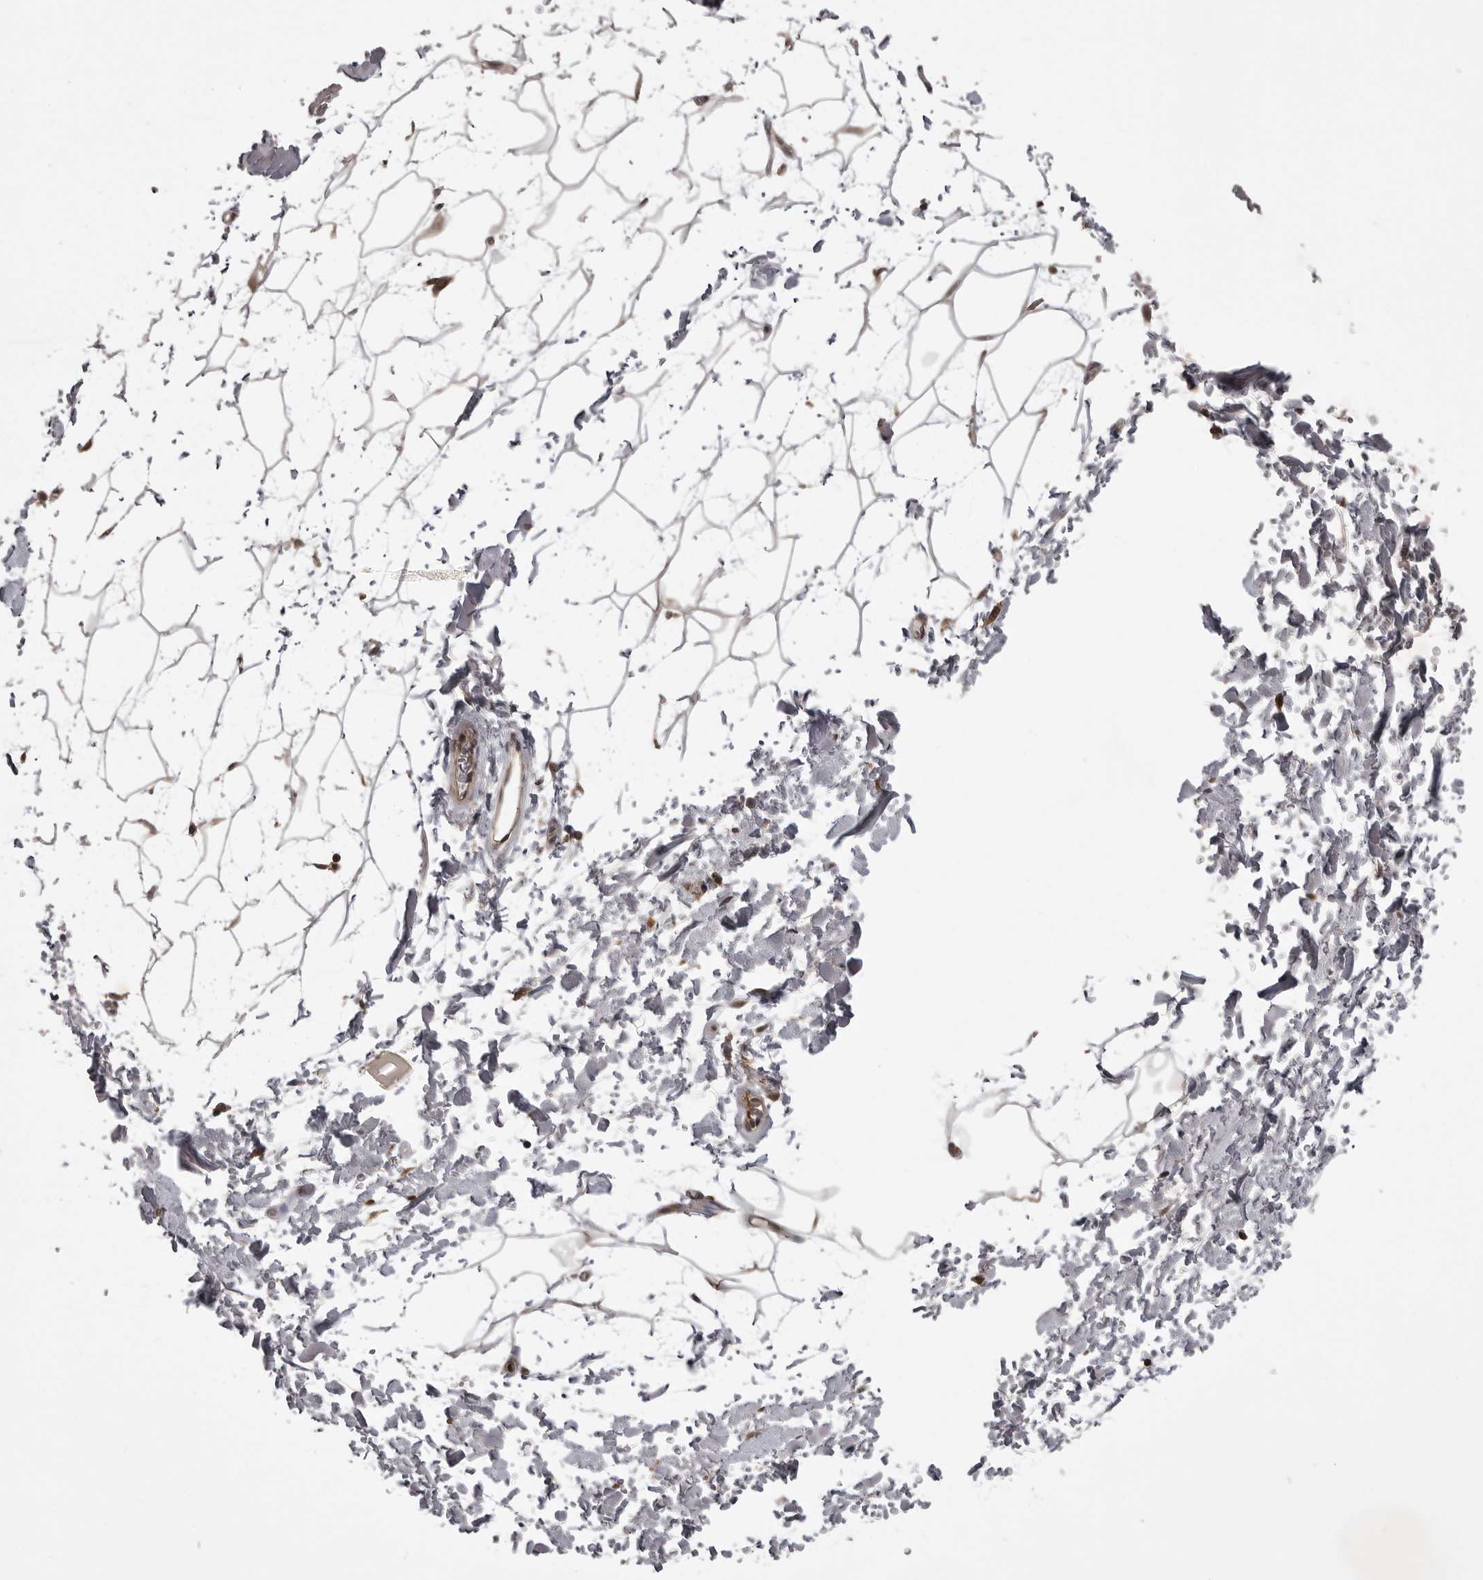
{"staining": {"intensity": "weak", "quantity": ">75%", "location": "cytoplasmic/membranous"}, "tissue": "adipose tissue", "cell_type": "Adipocytes", "image_type": "normal", "snomed": [{"axis": "morphology", "description": "Normal tissue, NOS"}, {"axis": "topography", "description": "Soft tissue"}], "caption": "Immunohistochemistry (DAB (3,3'-diaminobenzidine)) staining of normal adipose tissue reveals weak cytoplasmic/membranous protein staining in about >75% of adipocytes. (DAB IHC with brightfield microscopy, high magnification).", "gene": "STK24", "patient": {"sex": "male", "age": 72}}